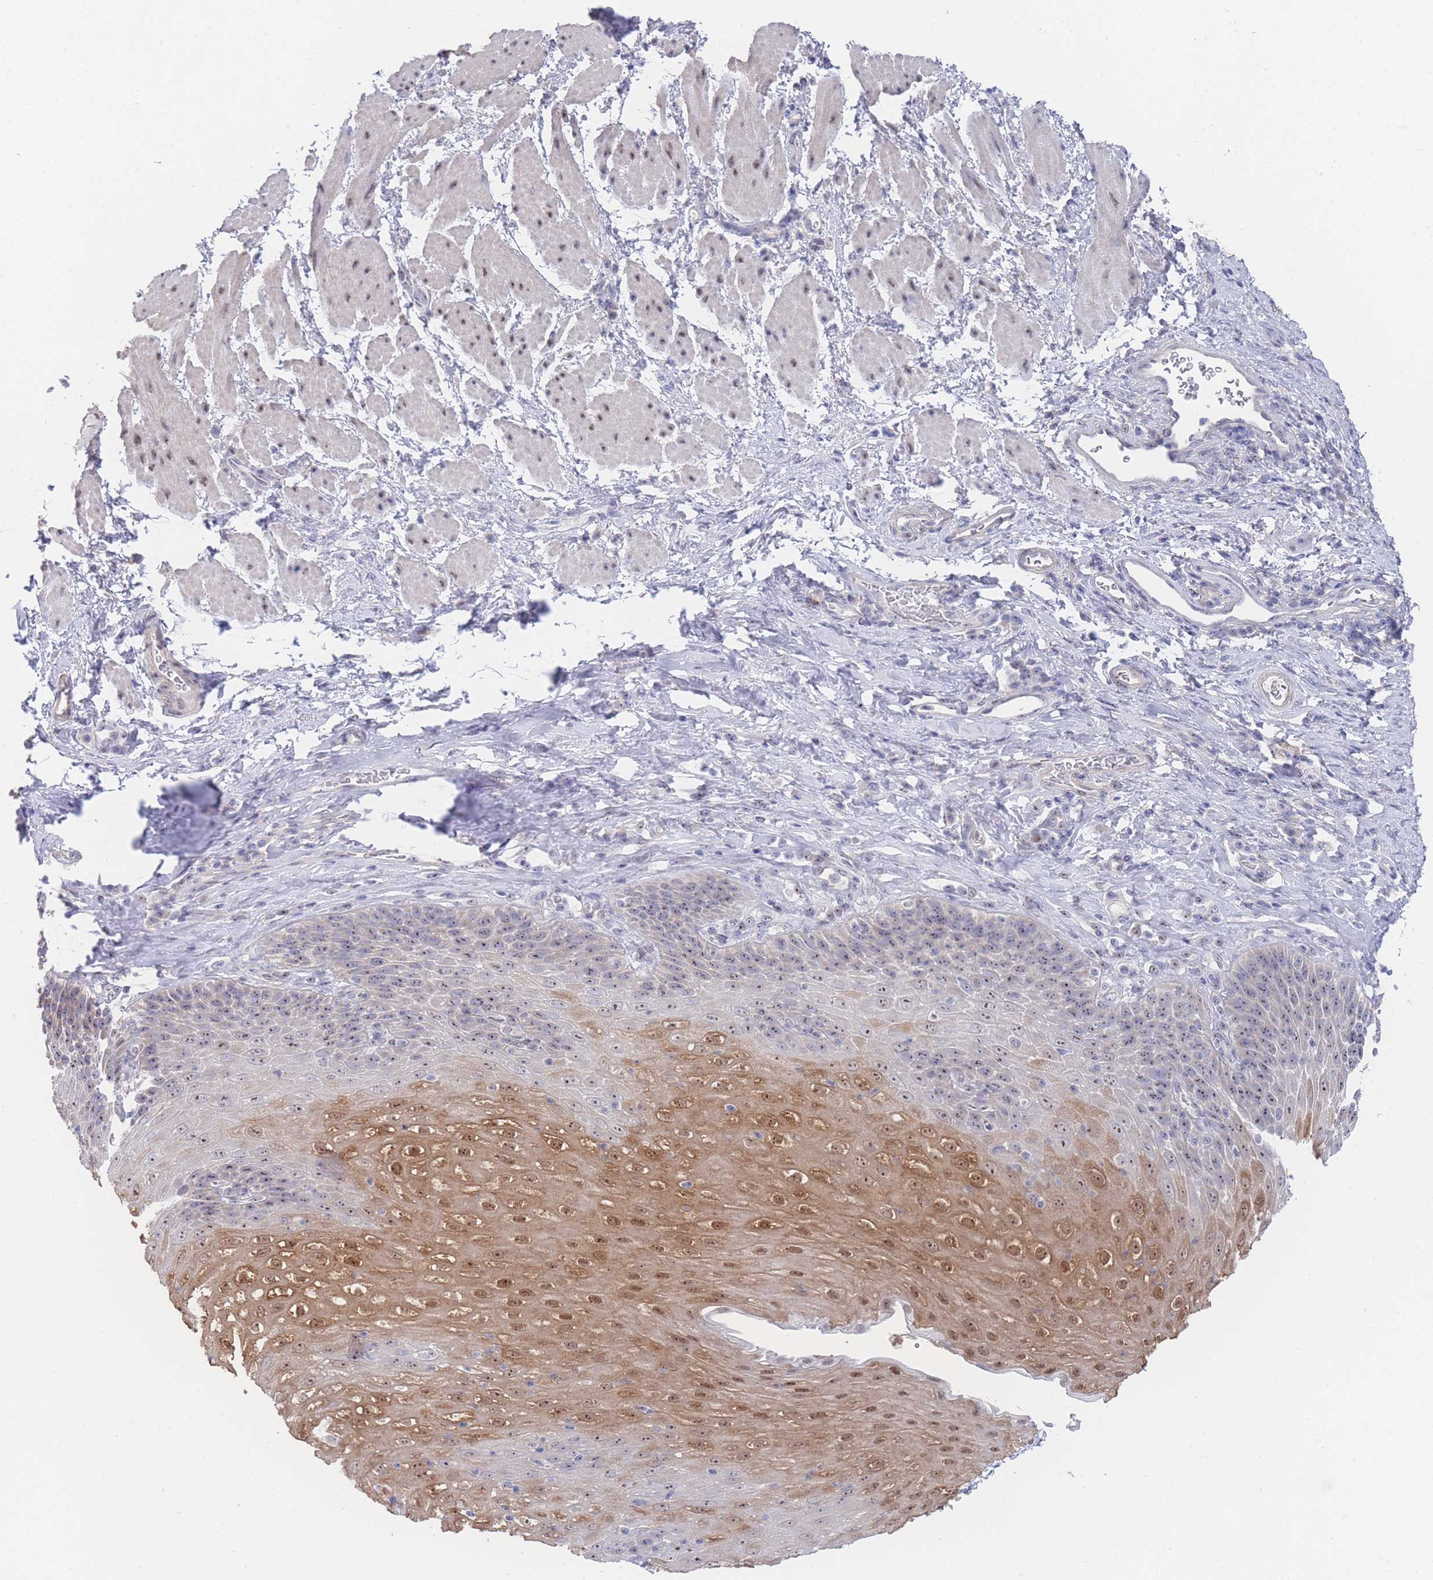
{"staining": {"intensity": "moderate", "quantity": "25%-75%", "location": "cytoplasmic/membranous,nuclear"}, "tissue": "esophagus", "cell_type": "Squamous epithelial cells", "image_type": "normal", "snomed": [{"axis": "morphology", "description": "Normal tissue, NOS"}, {"axis": "topography", "description": "Esophagus"}], "caption": "Squamous epithelial cells display medium levels of moderate cytoplasmic/membranous,nuclear positivity in approximately 25%-75% of cells in normal human esophagus. Nuclei are stained in blue.", "gene": "ZNF142", "patient": {"sex": "female", "age": 61}}